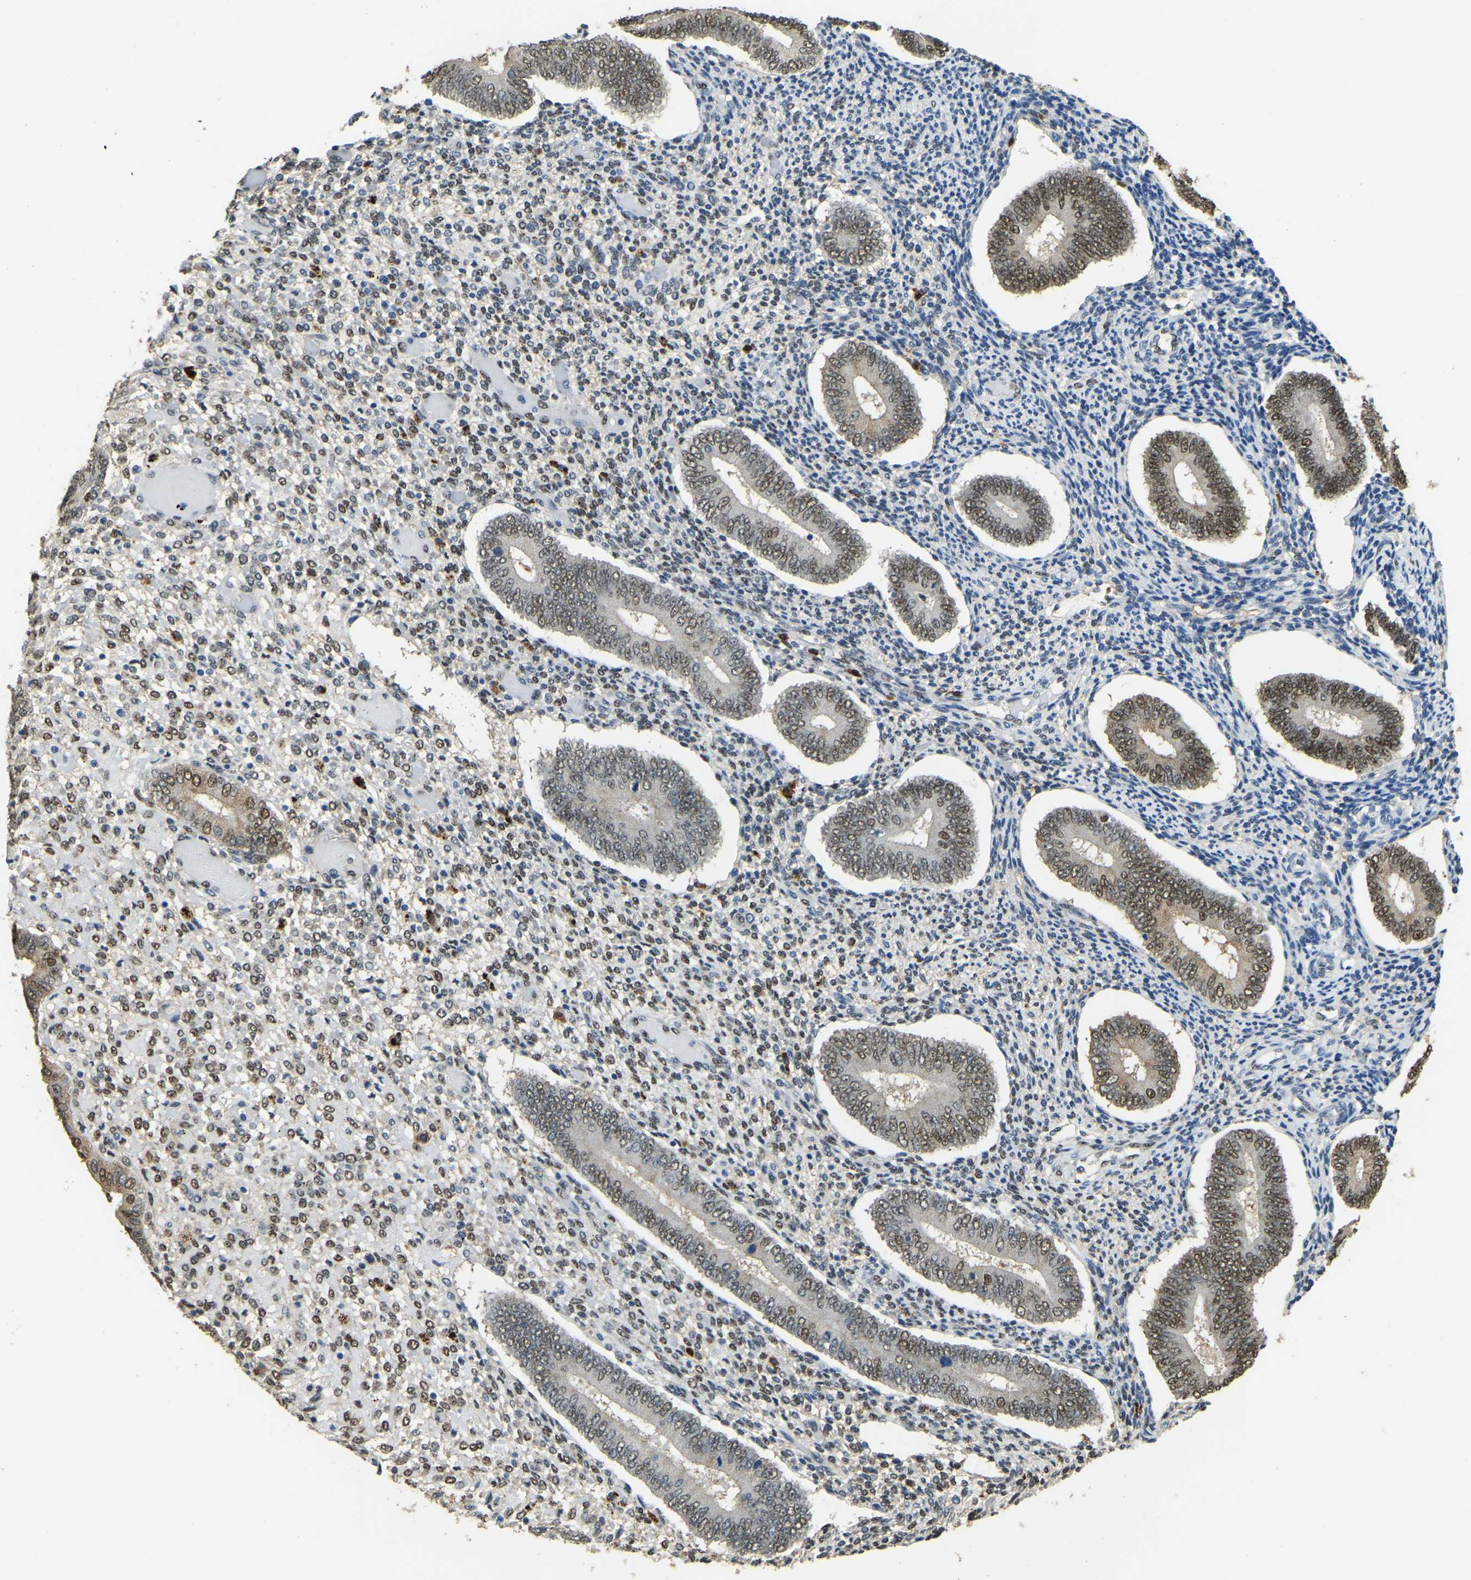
{"staining": {"intensity": "strong", "quantity": "<25%", "location": "nuclear"}, "tissue": "endometrium", "cell_type": "Cells in endometrial stroma", "image_type": "normal", "snomed": [{"axis": "morphology", "description": "Normal tissue, NOS"}, {"axis": "topography", "description": "Endometrium"}], "caption": "Immunohistochemistry (DAB (3,3'-diaminobenzidine)) staining of normal endometrium displays strong nuclear protein positivity in approximately <25% of cells in endometrial stroma.", "gene": "NANS", "patient": {"sex": "female", "age": 42}}